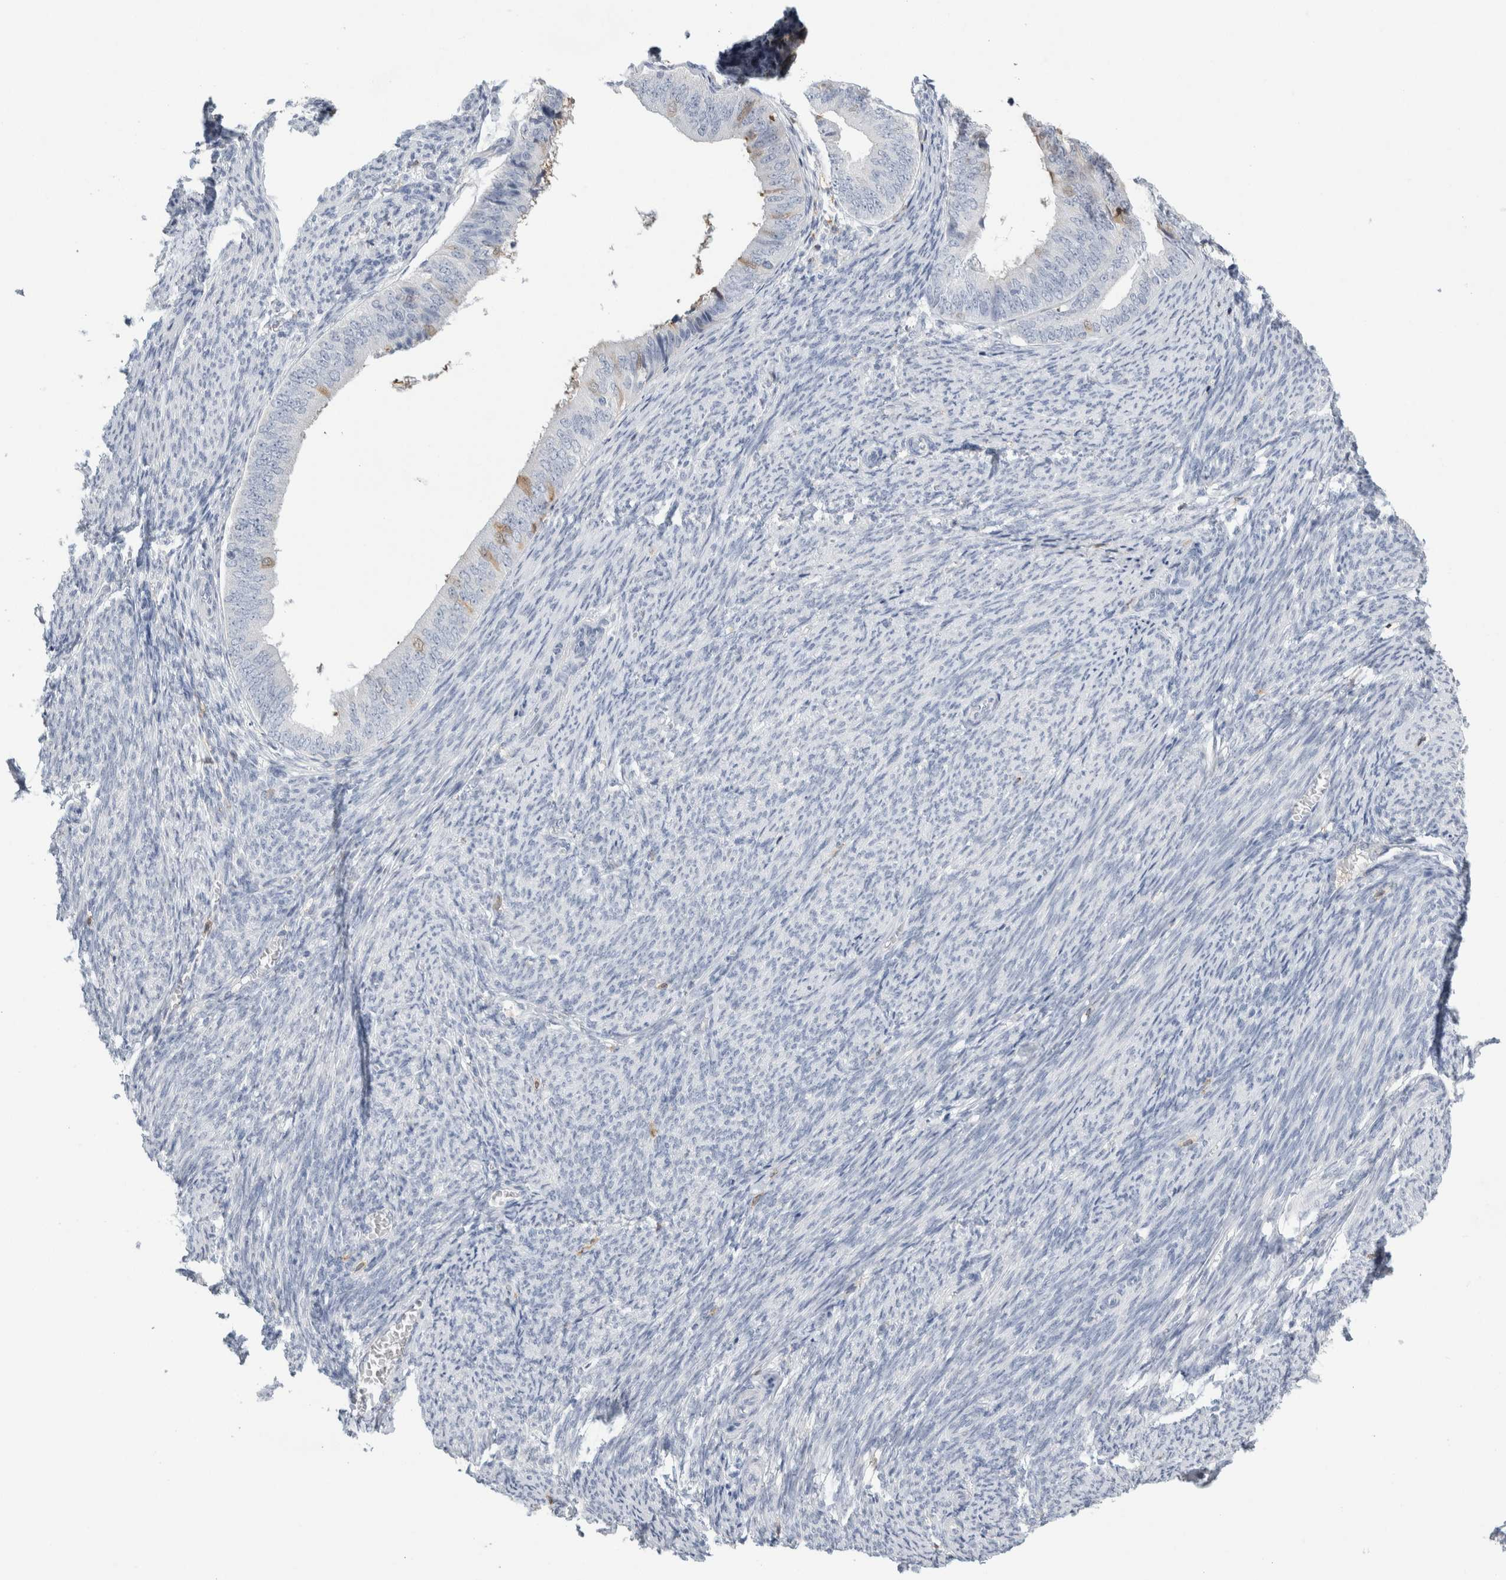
{"staining": {"intensity": "negative", "quantity": "none", "location": "none"}, "tissue": "endometrial cancer", "cell_type": "Tumor cells", "image_type": "cancer", "snomed": [{"axis": "morphology", "description": "Adenocarcinoma, NOS"}, {"axis": "topography", "description": "Endometrium"}], "caption": "Tumor cells show no significant positivity in endometrial cancer.", "gene": "P2RY2", "patient": {"sex": "female", "age": 63}}